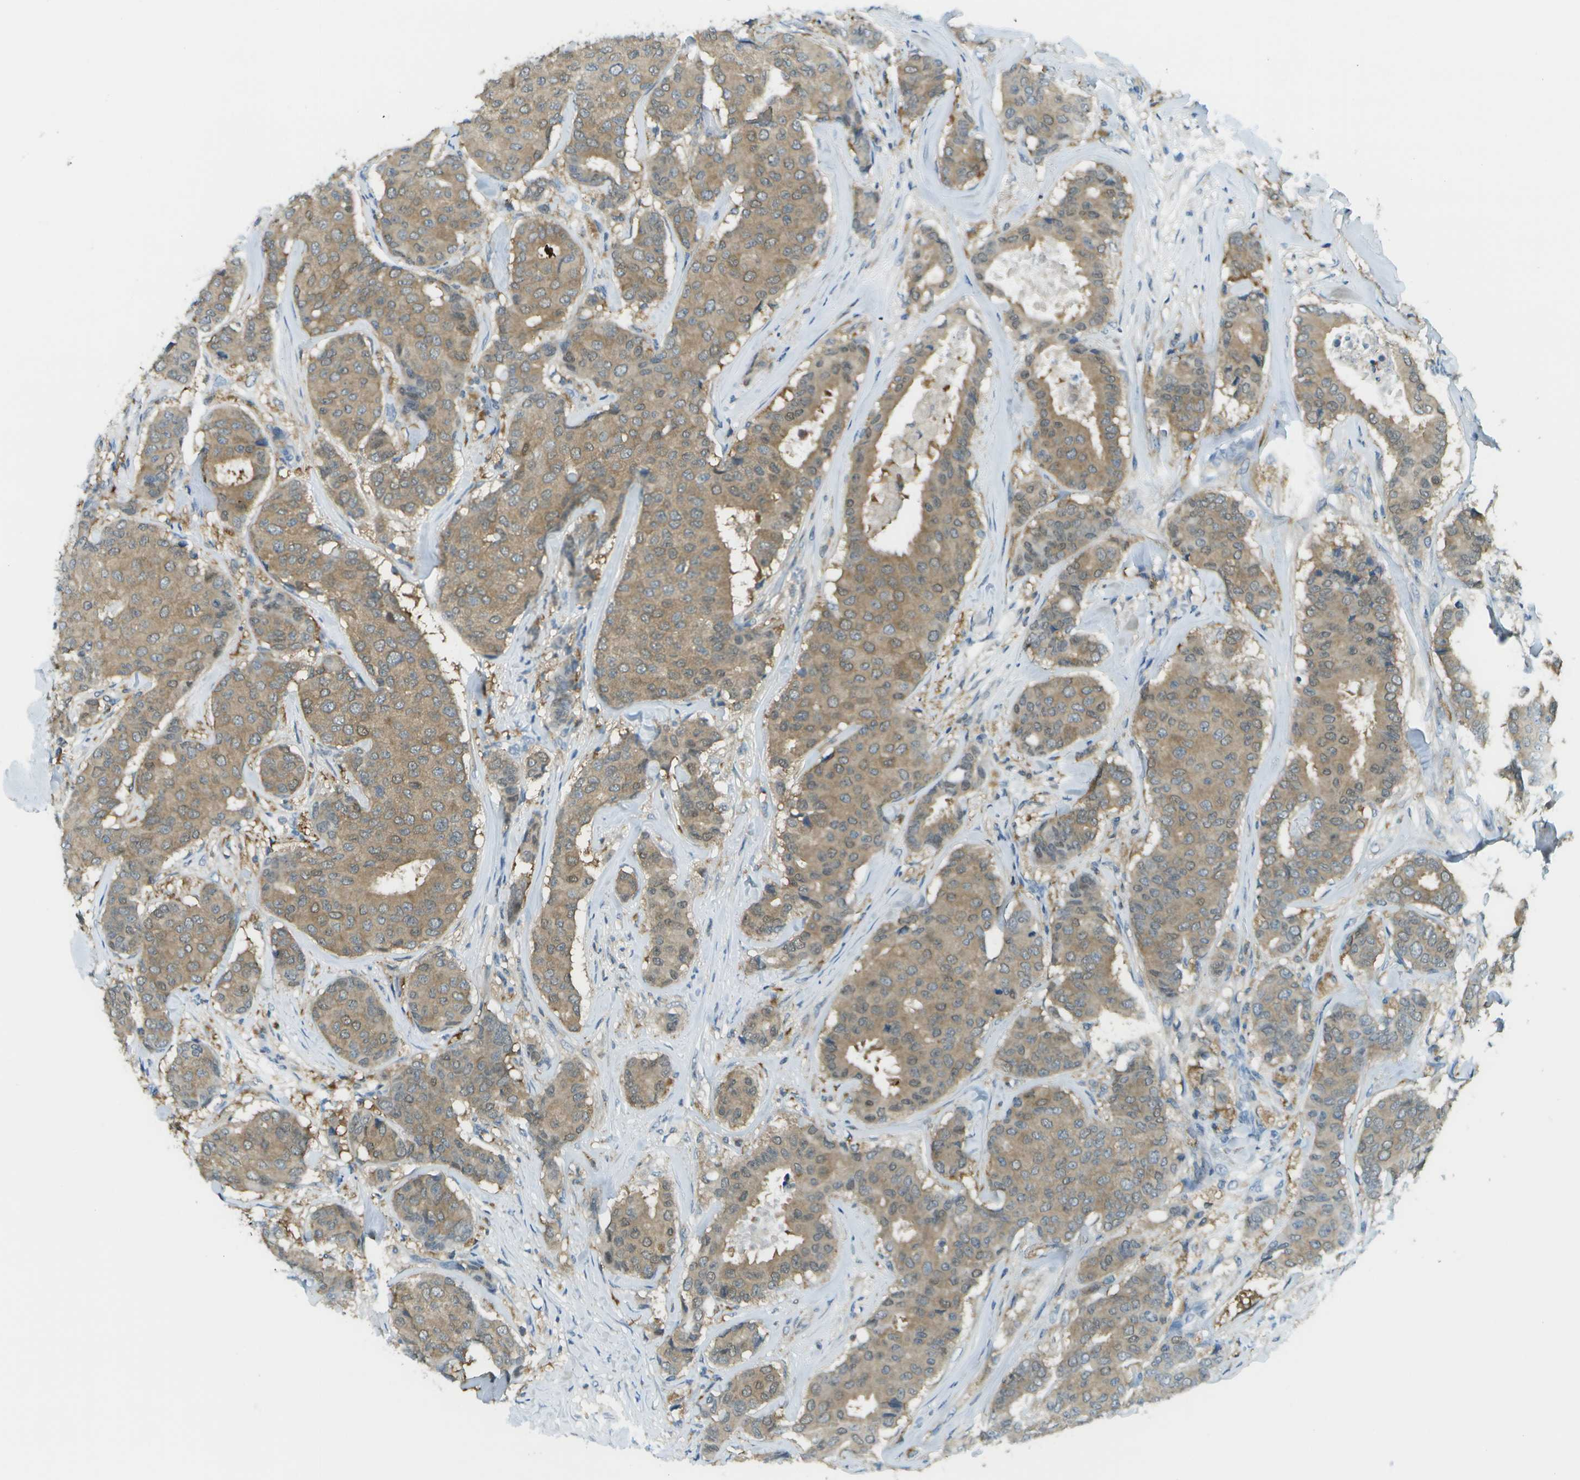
{"staining": {"intensity": "moderate", "quantity": ">75%", "location": "cytoplasmic/membranous"}, "tissue": "breast cancer", "cell_type": "Tumor cells", "image_type": "cancer", "snomed": [{"axis": "morphology", "description": "Duct carcinoma"}, {"axis": "topography", "description": "Breast"}], "caption": "Immunohistochemical staining of breast invasive ductal carcinoma demonstrates medium levels of moderate cytoplasmic/membranous protein staining in about >75% of tumor cells.", "gene": "CDH23", "patient": {"sex": "female", "age": 75}}